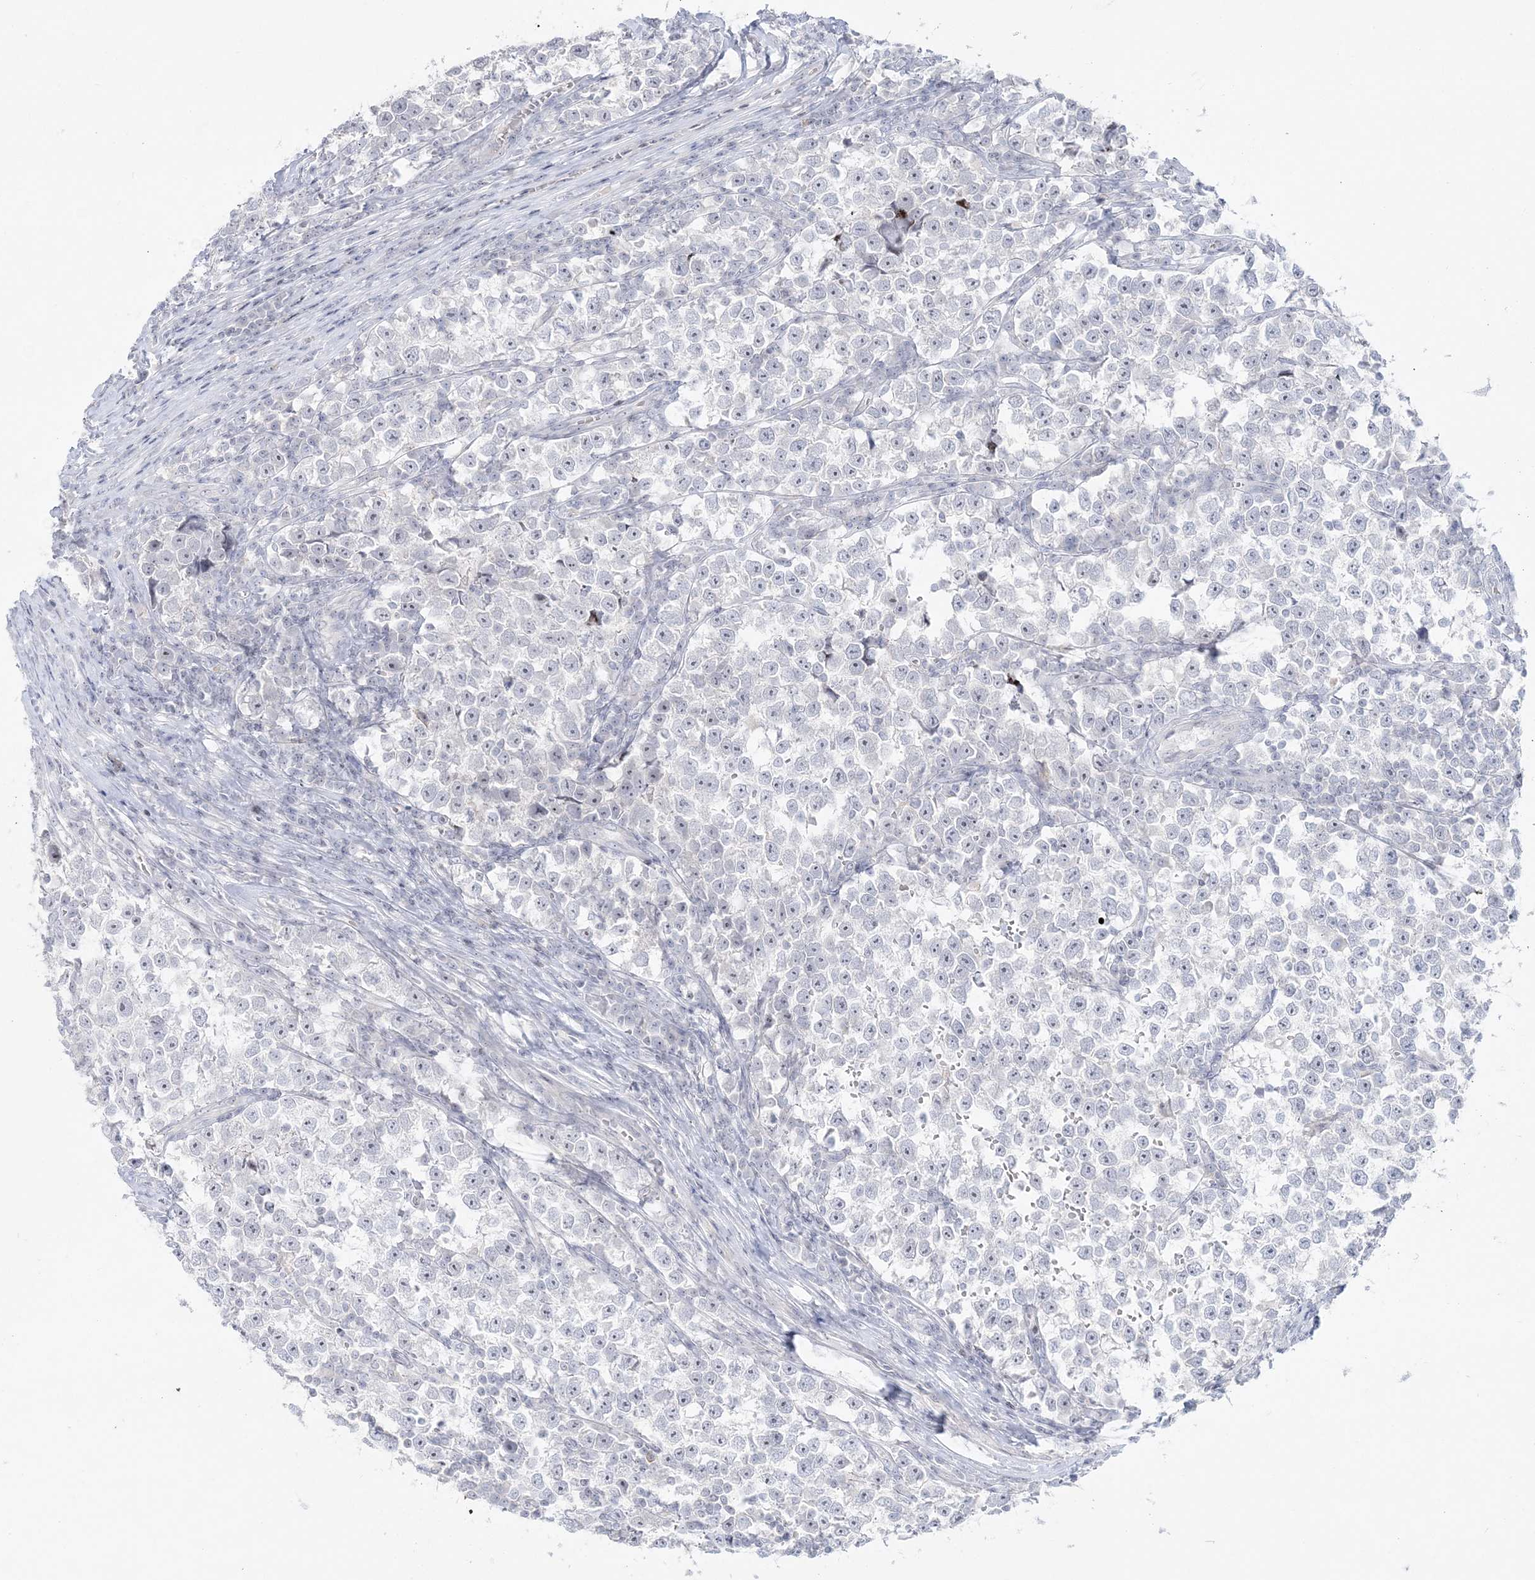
{"staining": {"intensity": "negative", "quantity": "none", "location": "none"}, "tissue": "testis cancer", "cell_type": "Tumor cells", "image_type": "cancer", "snomed": [{"axis": "morphology", "description": "Normal tissue, NOS"}, {"axis": "morphology", "description": "Seminoma, NOS"}, {"axis": "topography", "description": "Testis"}], "caption": "This is a image of IHC staining of testis cancer, which shows no expression in tumor cells.", "gene": "SH3BP4", "patient": {"sex": "male", "age": 43}}